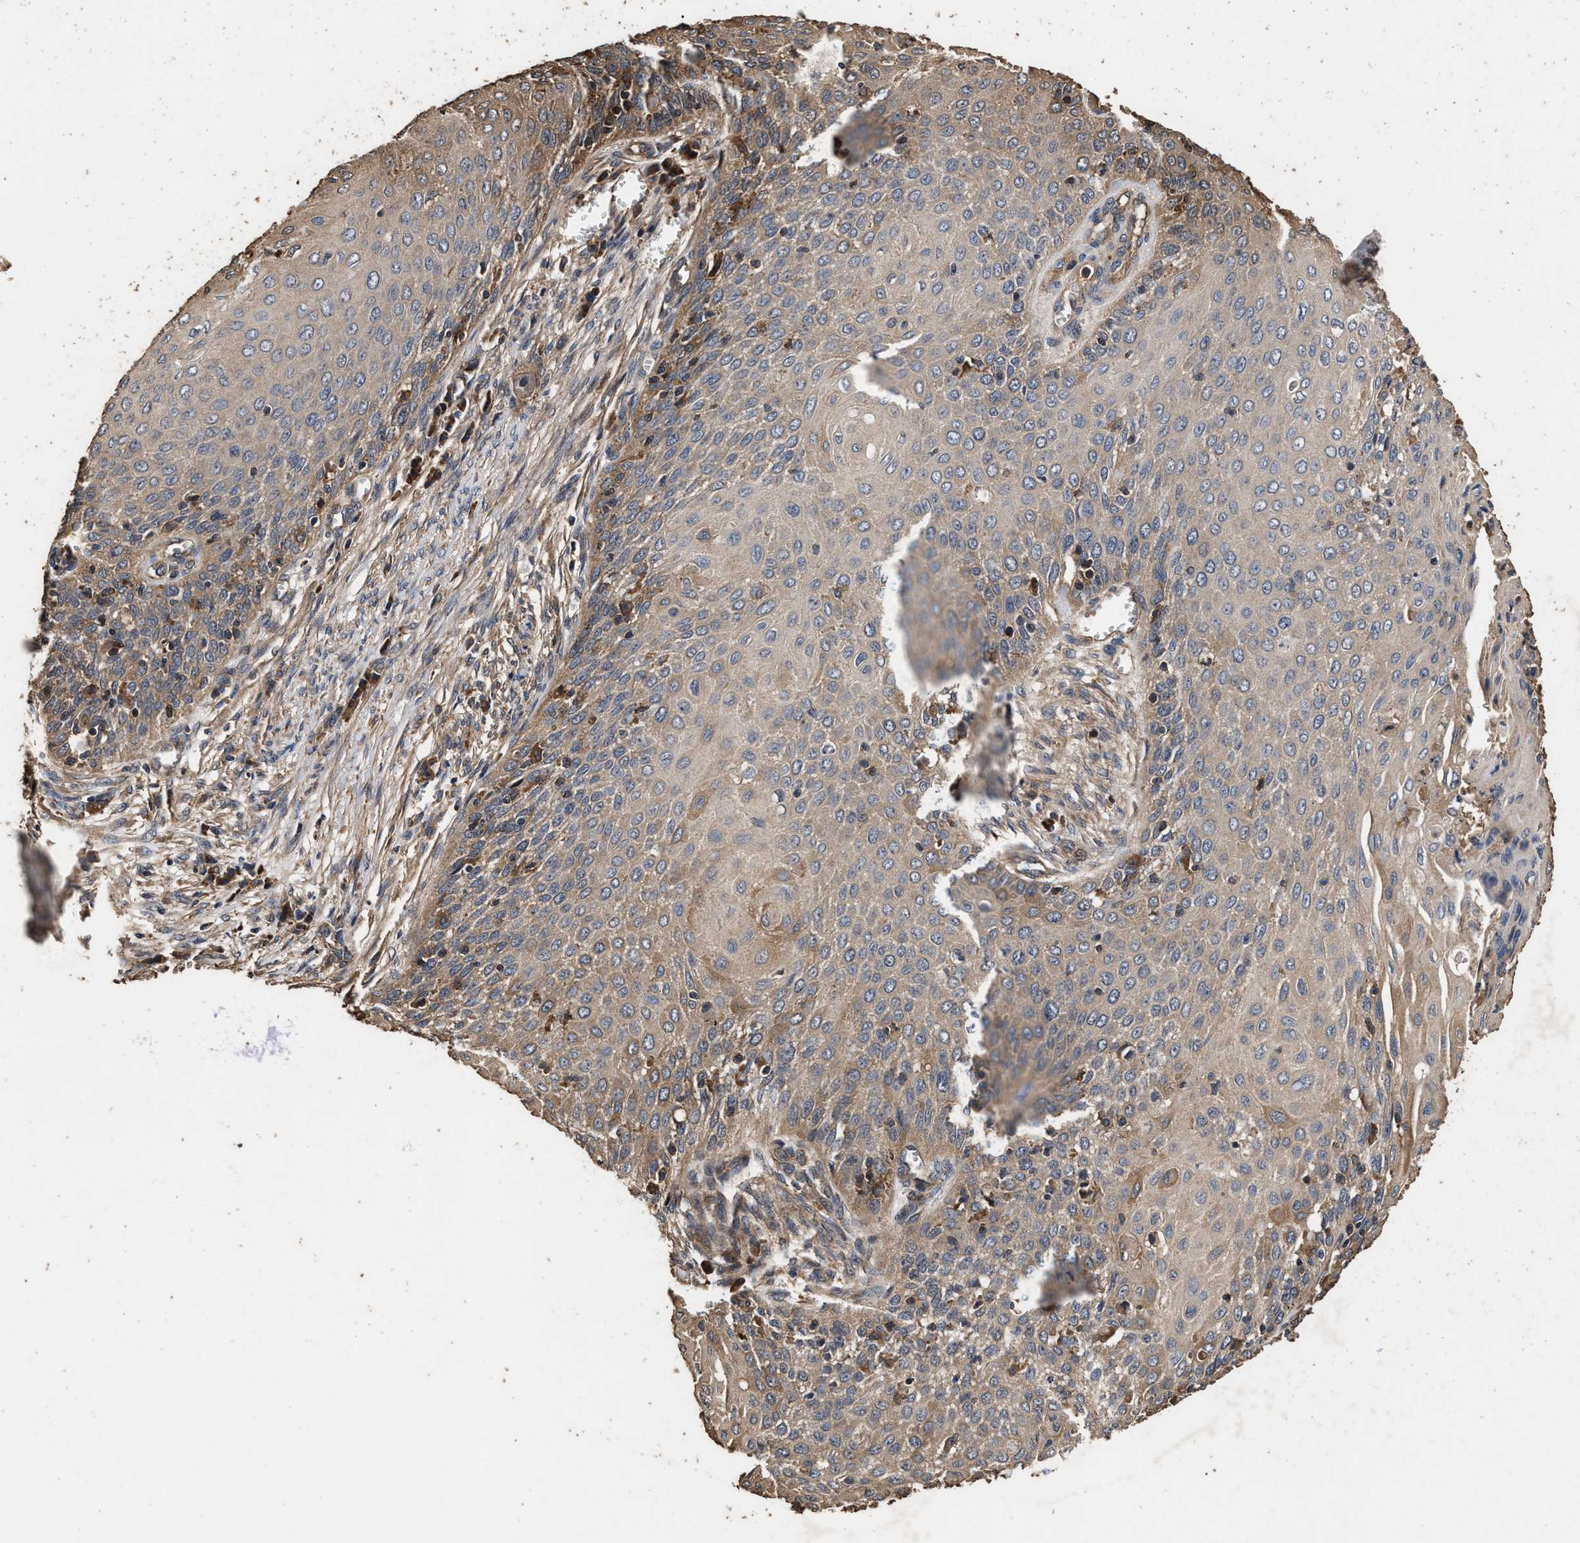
{"staining": {"intensity": "weak", "quantity": "25%-75%", "location": "cytoplasmic/membranous"}, "tissue": "cervical cancer", "cell_type": "Tumor cells", "image_type": "cancer", "snomed": [{"axis": "morphology", "description": "Squamous cell carcinoma, NOS"}, {"axis": "topography", "description": "Cervix"}], "caption": "IHC photomicrograph of cervical cancer stained for a protein (brown), which exhibits low levels of weak cytoplasmic/membranous staining in about 25%-75% of tumor cells.", "gene": "KYAT1", "patient": {"sex": "female", "age": 39}}